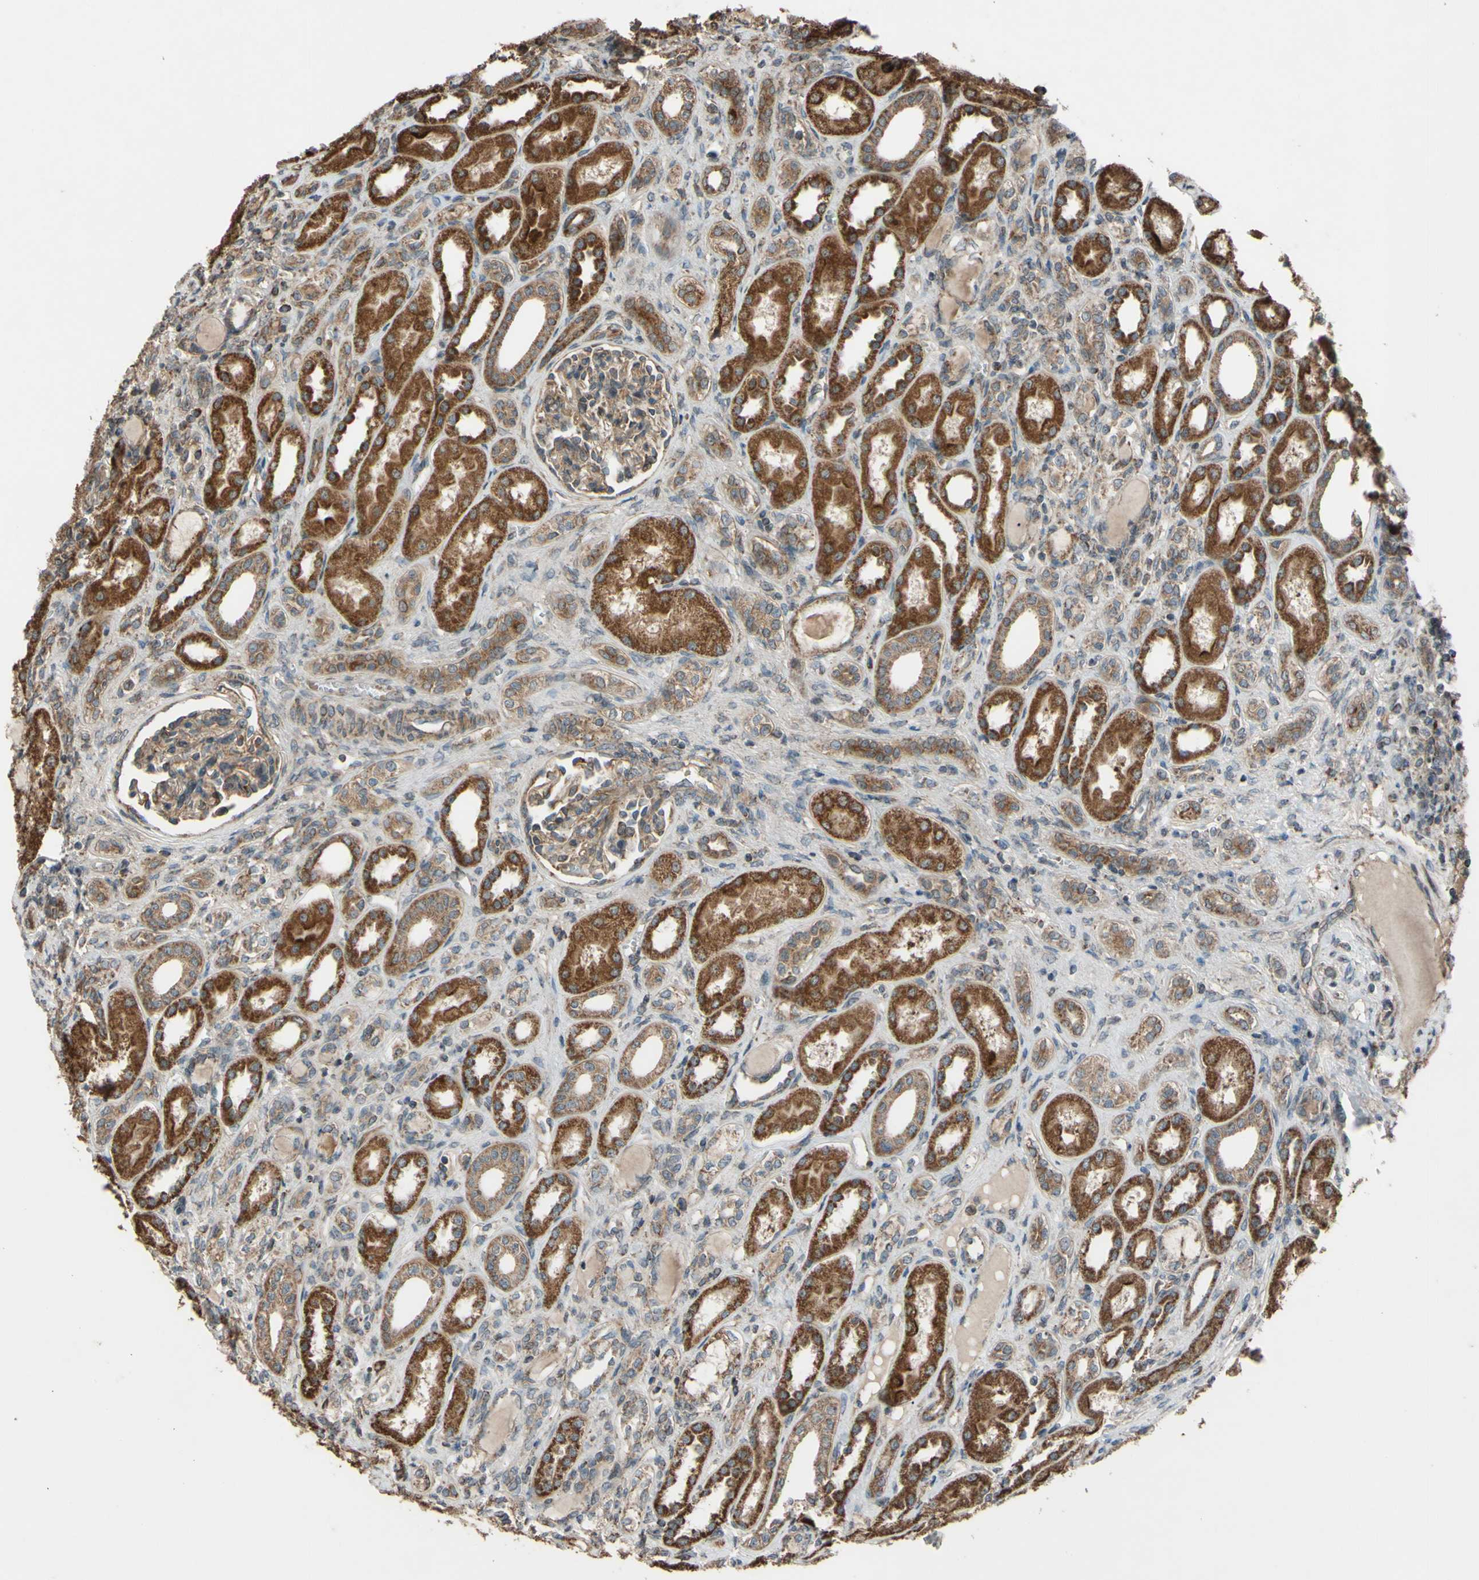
{"staining": {"intensity": "weak", "quantity": ">75%", "location": "cytoplasmic/membranous"}, "tissue": "kidney", "cell_type": "Cells in glomeruli", "image_type": "normal", "snomed": [{"axis": "morphology", "description": "Normal tissue, NOS"}, {"axis": "topography", "description": "Kidney"}], "caption": "IHC micrograph of benign human kidney stained for a protein (brown), which exhibits low levels of weak cytoplasmic/membranous expression in approximately >75% of cells in glomeruli.", "gene": "ACOT8", "patient": {"sex": "male", "age": 7}}